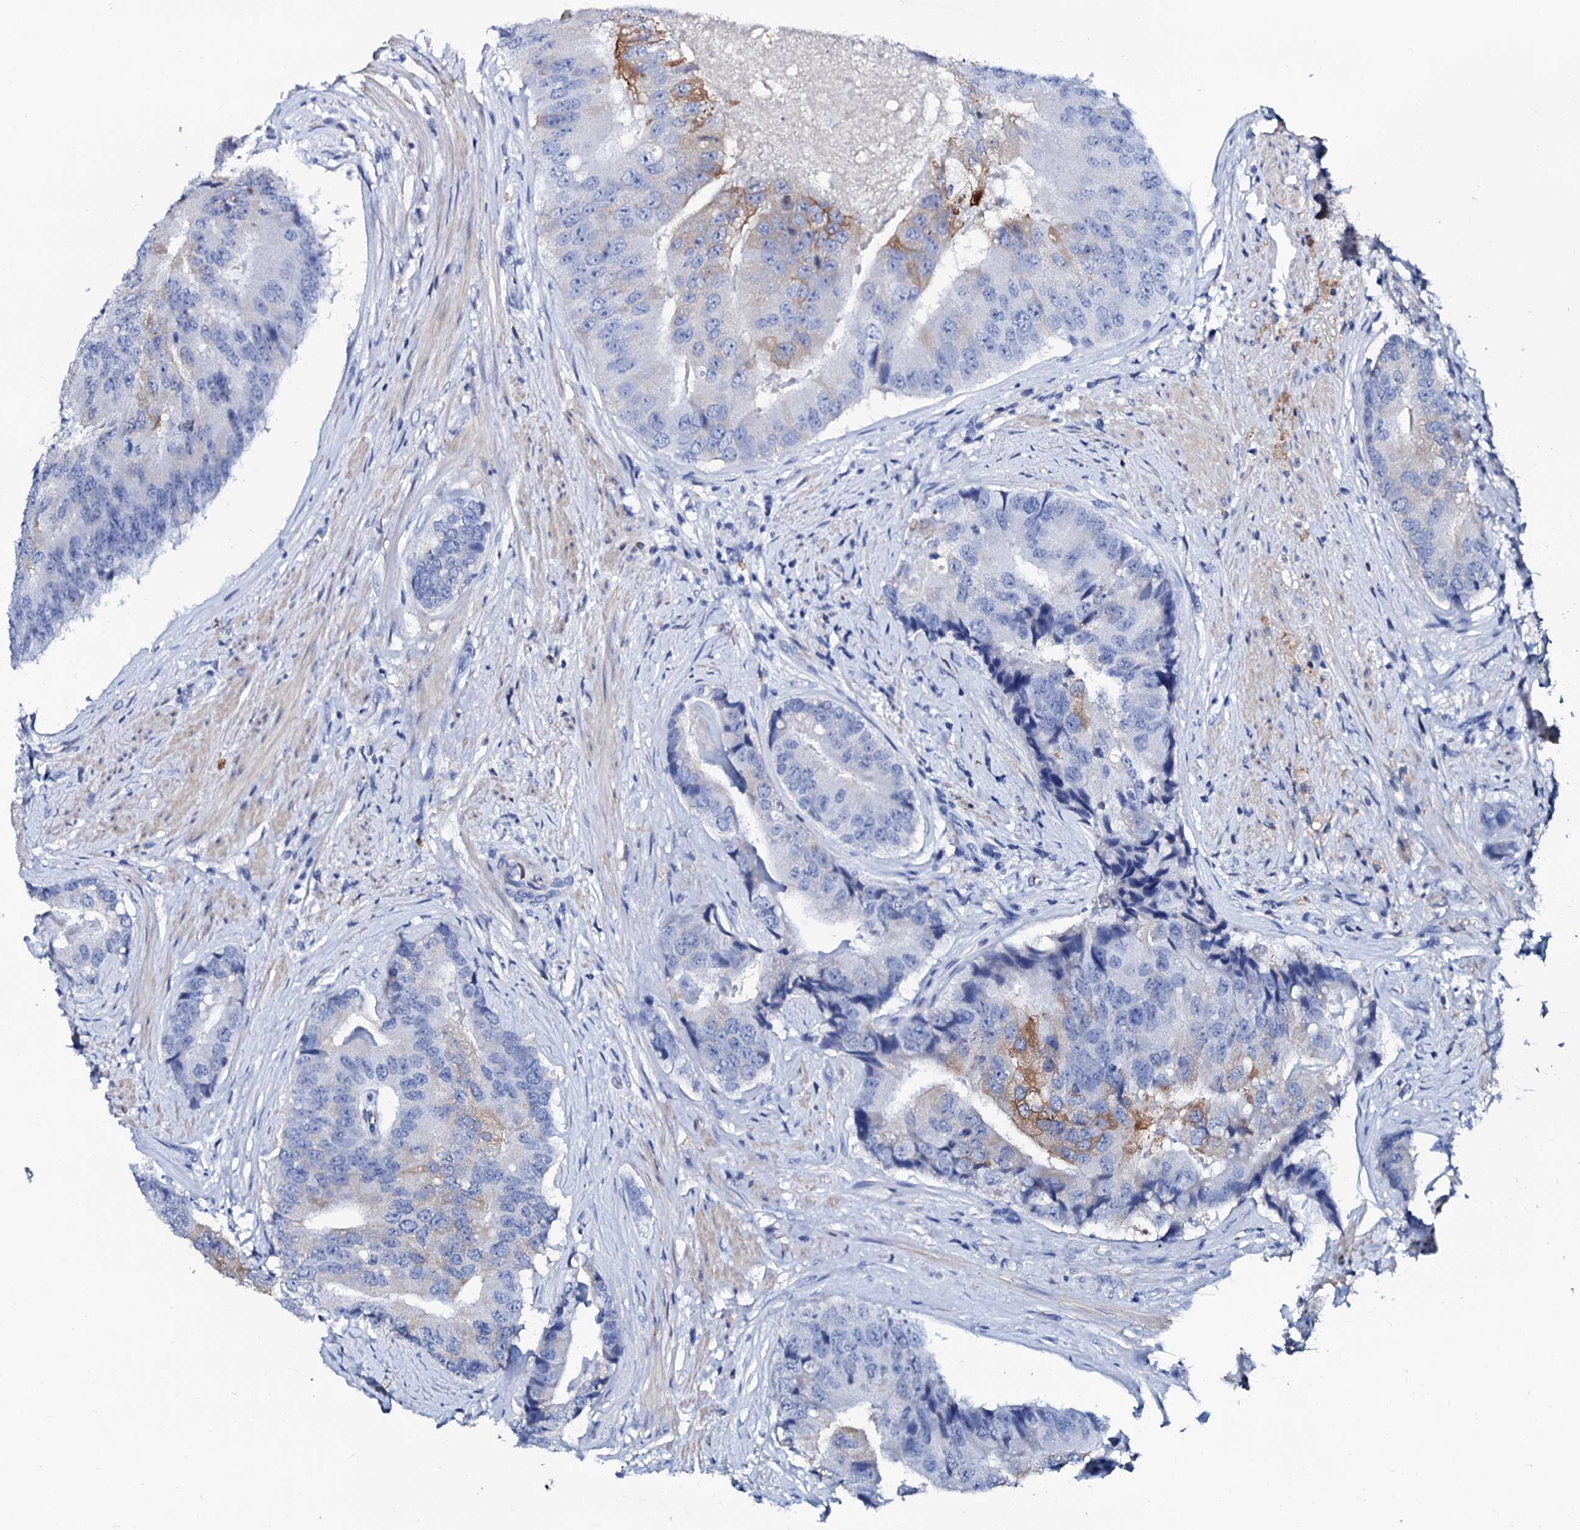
{"staining": {"intensity": "moderate", "quantity": "<25%", "location": "cytoplasmic/membranous"}, "tissue": "prostate cancer", "cell_type": "Tumor cells", "image_type": "cancer", "snomed": [{"axis": "morphology", "description": "Adenocarcinoma, High grade"}, {"axis": "topography", "description": "Prostate"}], "caption": "Moderate cytoplasmic/membranous protein positivity is present in about <25% of tumor cells in prostate adenocarcinoma (high-grade).", "gene": "GLB1L3", "patient": {"sex": "male", "age": 70}}